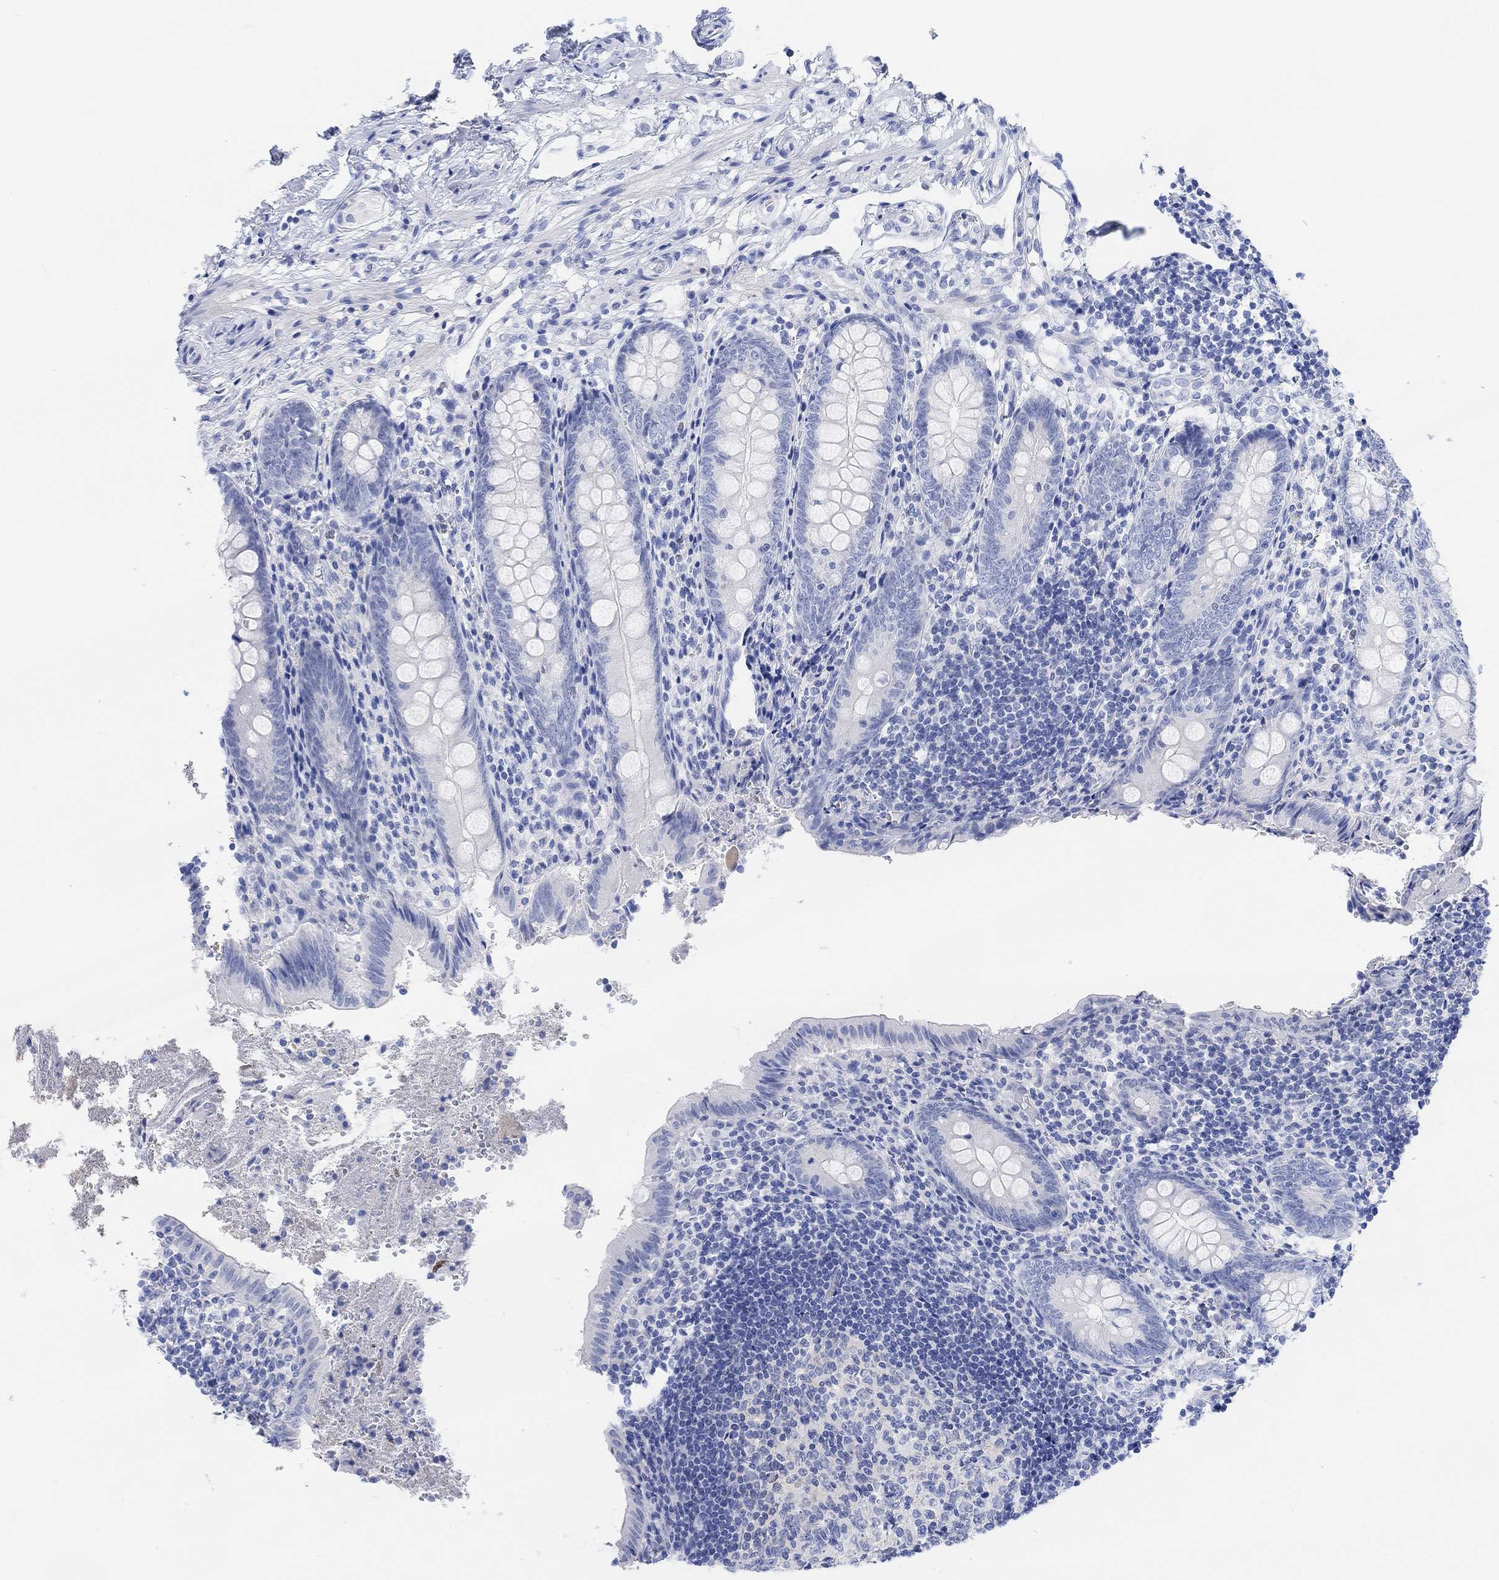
{"staining": {"intensity": "negative", "quantity": "none", "location": "none"}, "tissue": "appendix", "cell_type": "Glandular cells", "image_type": "normal", "snomed": [{"axis": "morphology", "description": "Normal tissue, NOS"}, {"axis": "topography", "description": "Appendix"}], "caption": "Normal appendix was stained to show a protein in brown. There is no significant expression in glandular cells. (DAB (3,3'-diaminobenzidine) immunohistochemistry visualized using brightfield microscopy, high magnification).", "gene": "ENO4", "patient": {"sex": "female", "age": 23}}